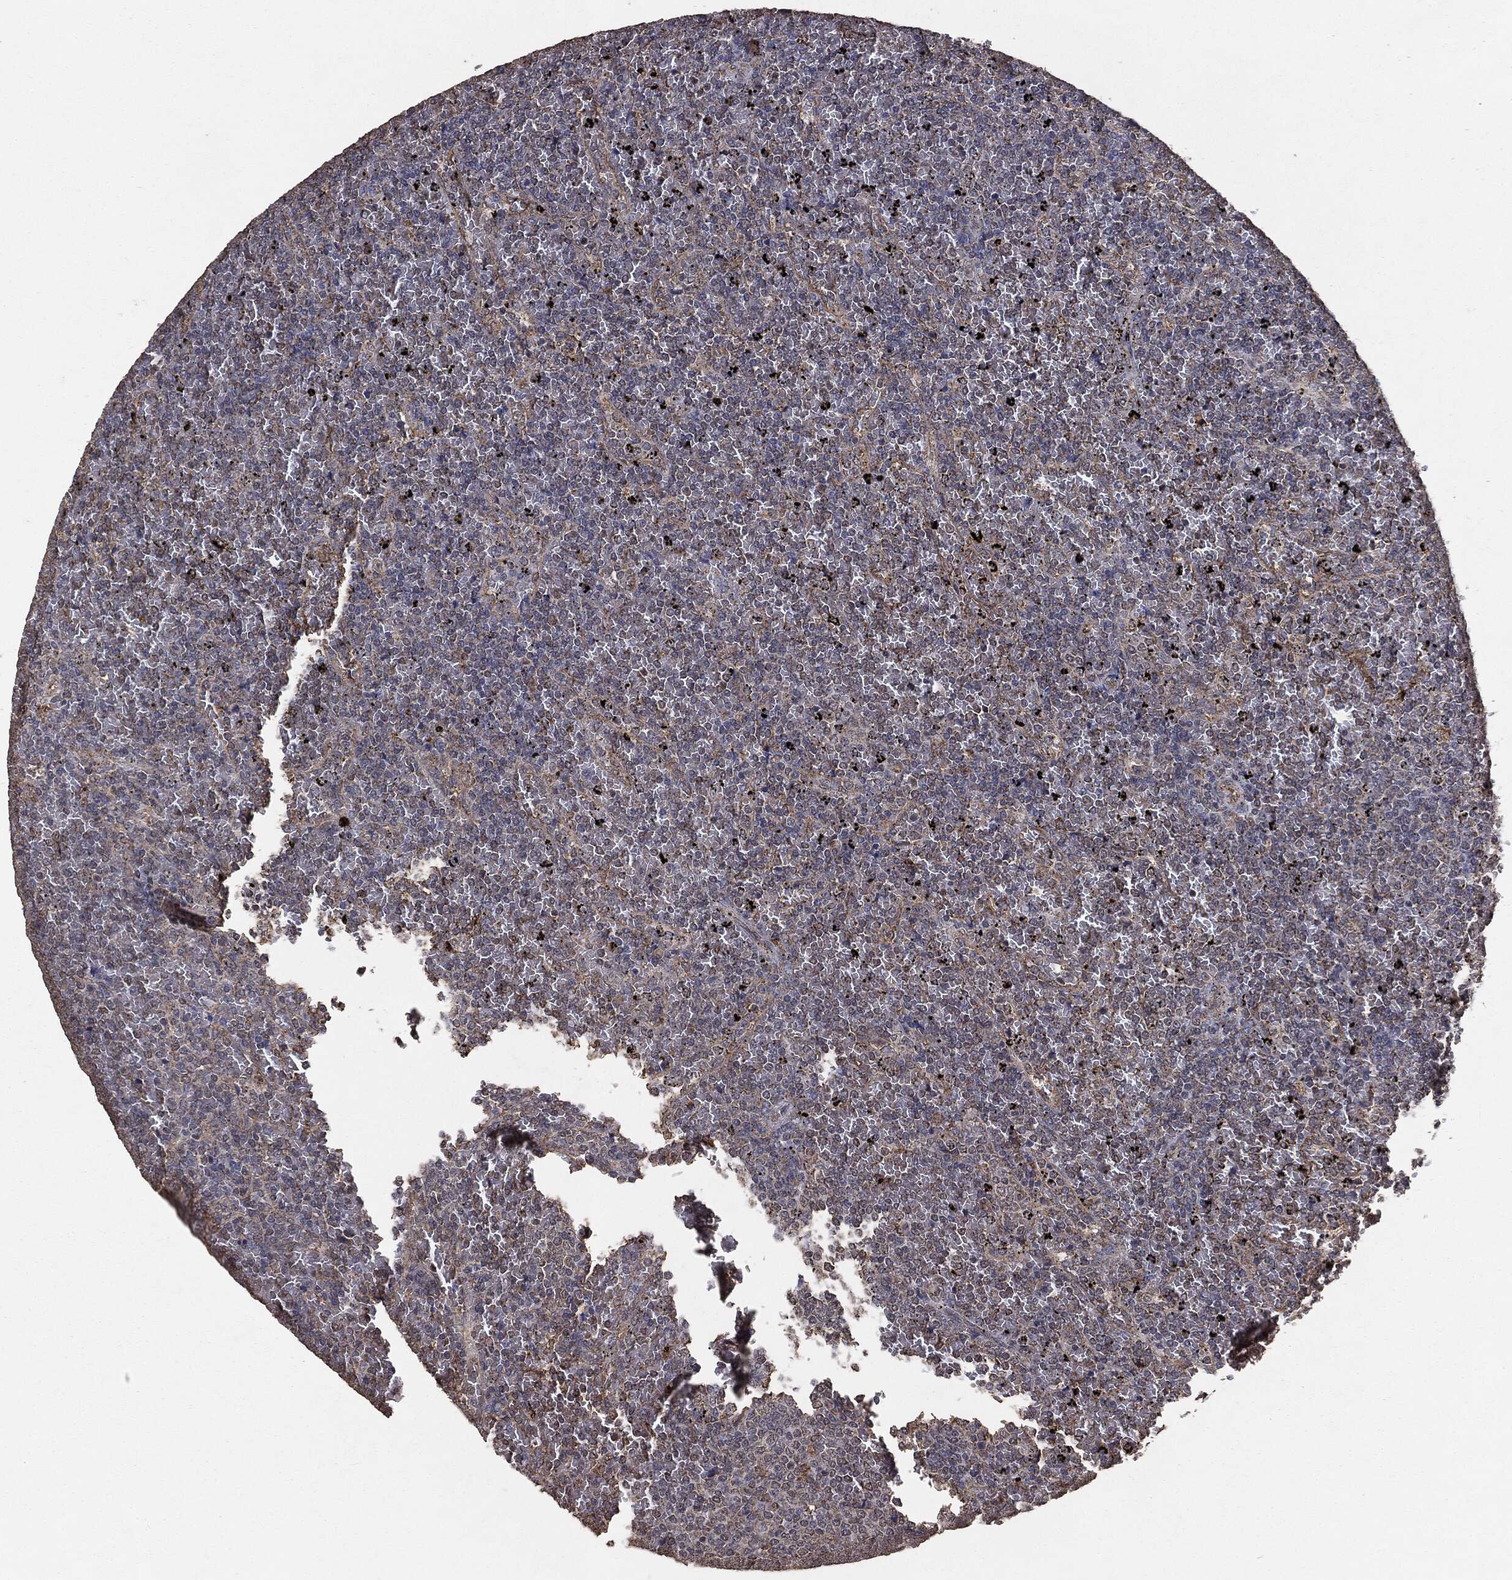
{"staining": {"intensity": "negative", "quantity": "none", "location": "none"}, "tissue": "lymphoma", "cell_type": "Tumor cells", "image_type": "cancer", "snomed": [{"axis": "morphology", "description": "Malignant lymphoma, non-Hodgkin's type, Low grade"}, {"axis": "topography", "description": "Spleen"}], "caption": "High magnification brightfield microscopy of lymphoma stained with DAB (brown) and counterstained with hematoxylin (blue): tumor cells show no significant expression.", "gene": "MTOR", "patient": {"sex": "female", "age": 77}}